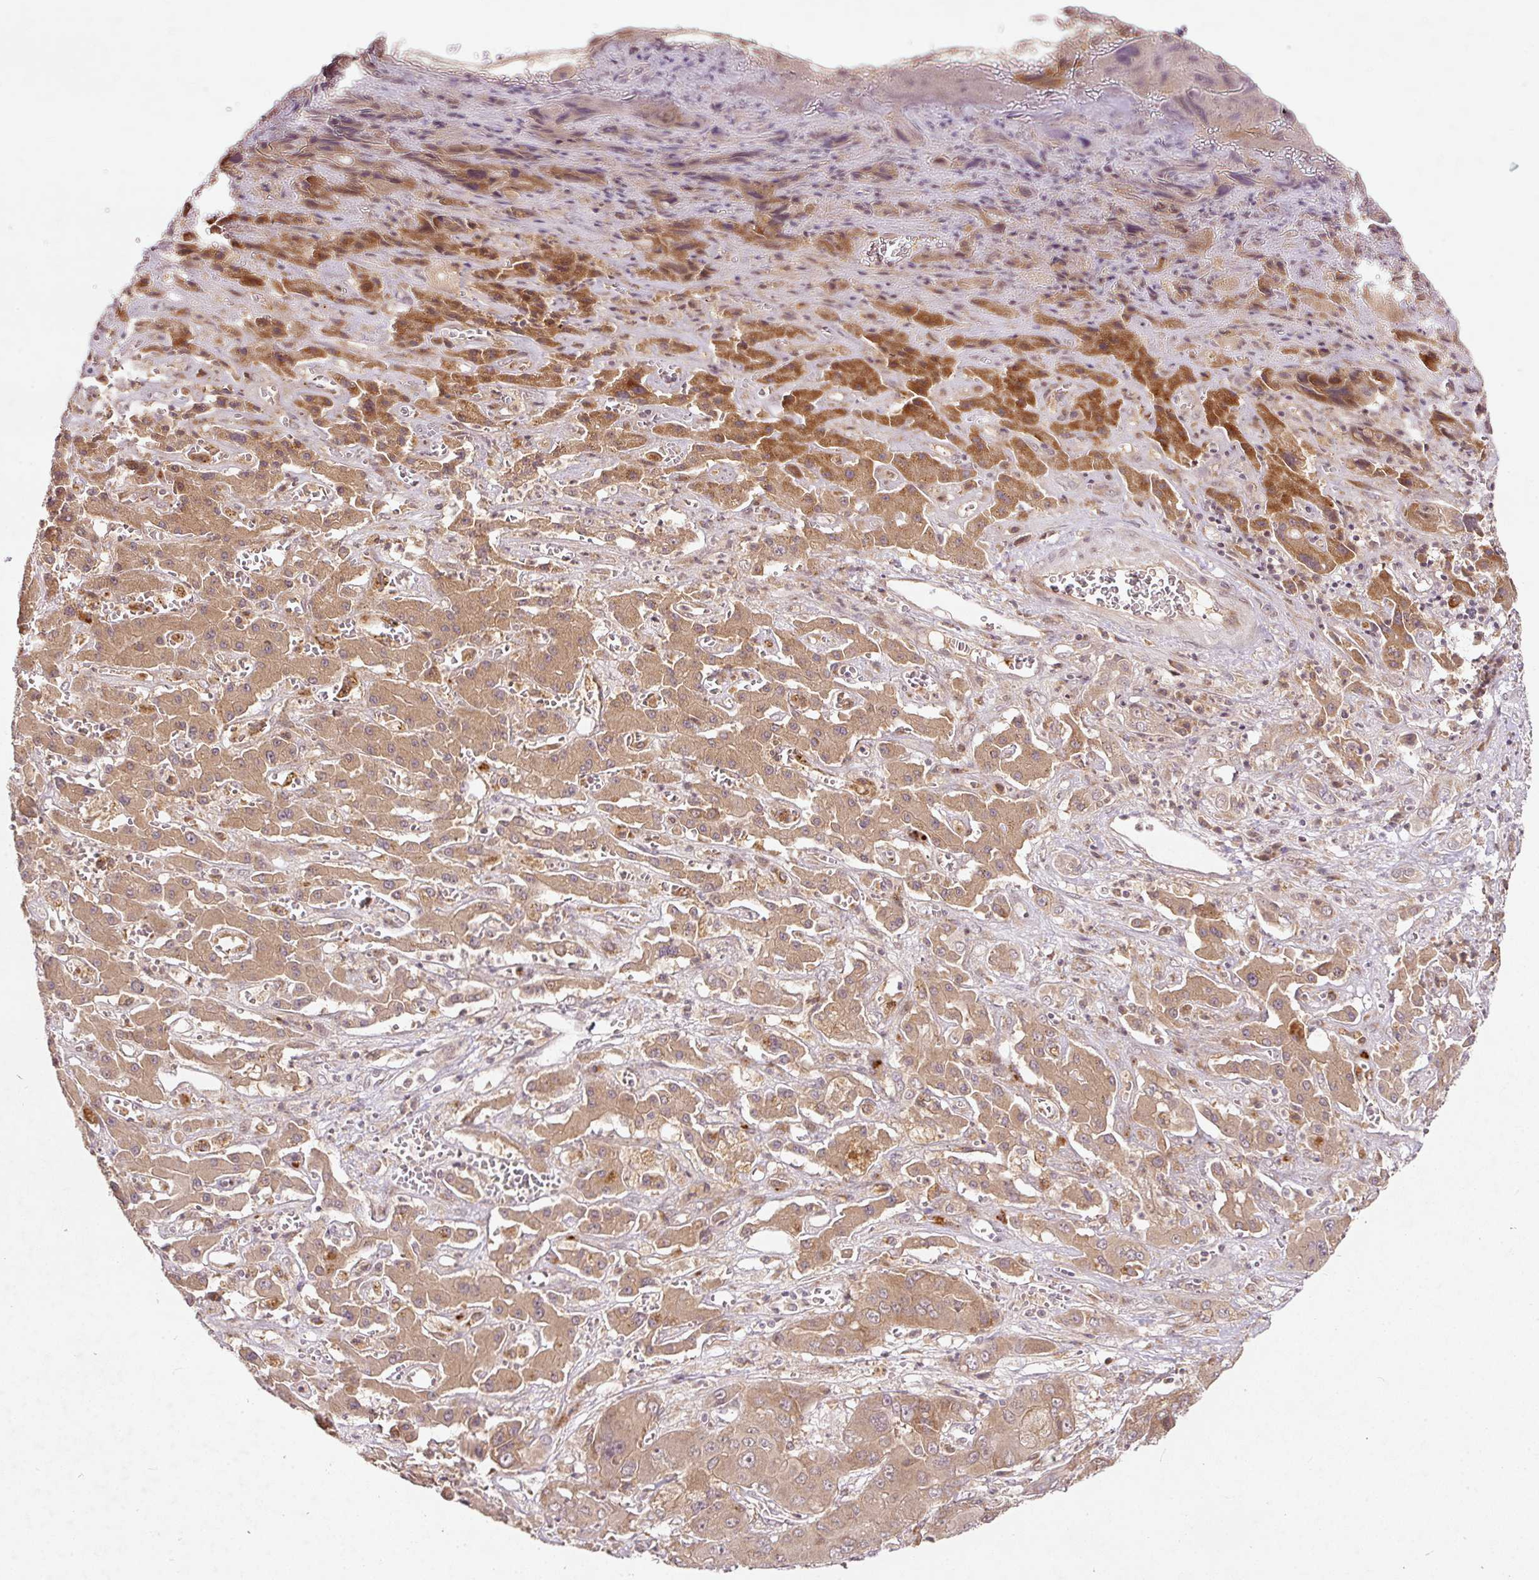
{"staining": {"intensity": "moderate", "quantity": ">75%", "location": "cytoplasmic/membranous"}, "tissue": "liver cancer", "cell_type": "Tumor cells", "image_type": "cancer", "snomed": [{"axis": "morphology", "description": "Cholangiocarcinoma"}, {"axis": "topography", "description": "Liver"}], "caption": "Cholangiocarcinoma (liver) stained with immunohistochemistry (IHC) reveals moderate cytoplasmic/membranous positivity in about >75% of tumor cells. The protein of interest is stained brown, and the nuclei are stained in blue (DAB IHC with brightfield microscopy, high magnification).", "gene": "PCDHB1", "patient": {"sex": "male", "age": 67}}